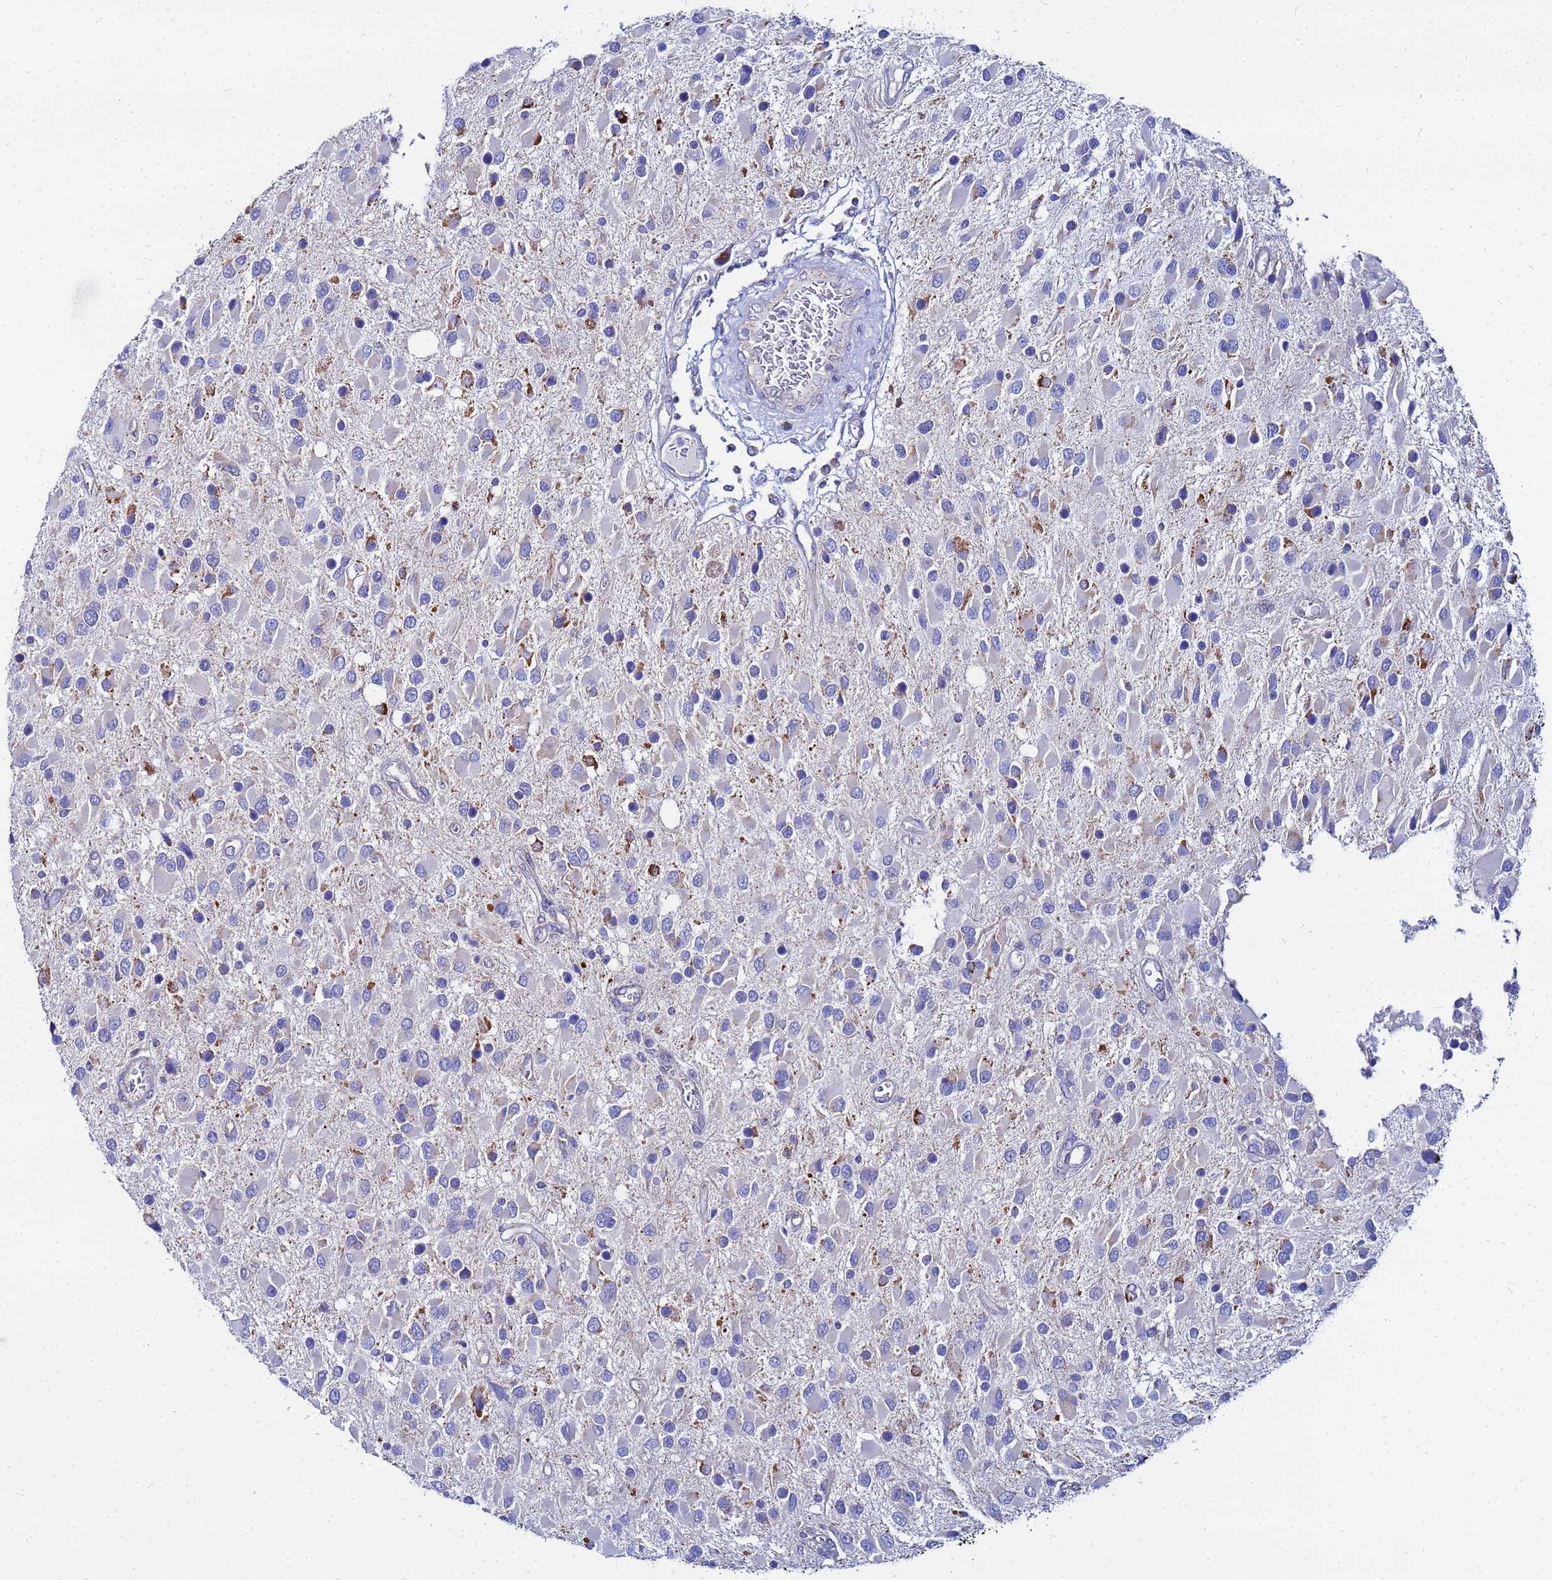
{"staining": {"intensity": "negative", "quantity": "none", "location": "none"}, "tissue": "glioma", "cell_type": "Tumor cells", "image_type": "cancer", "snomed": [{"axis": "morphology", "description": "Glioma, malignant, High grade"}, {"axis": "topography", "description": "Brain"}], "caption": "This photomicrograph is of malignant high-grade glioma stained with immunohistochemistry (IHC) to label a protein in brown with the nuclei are counter-stained blue. There is no expression in tumor cells.", "gene": "FAHD2A", "patient": {"sex": "male", "age": 53}}